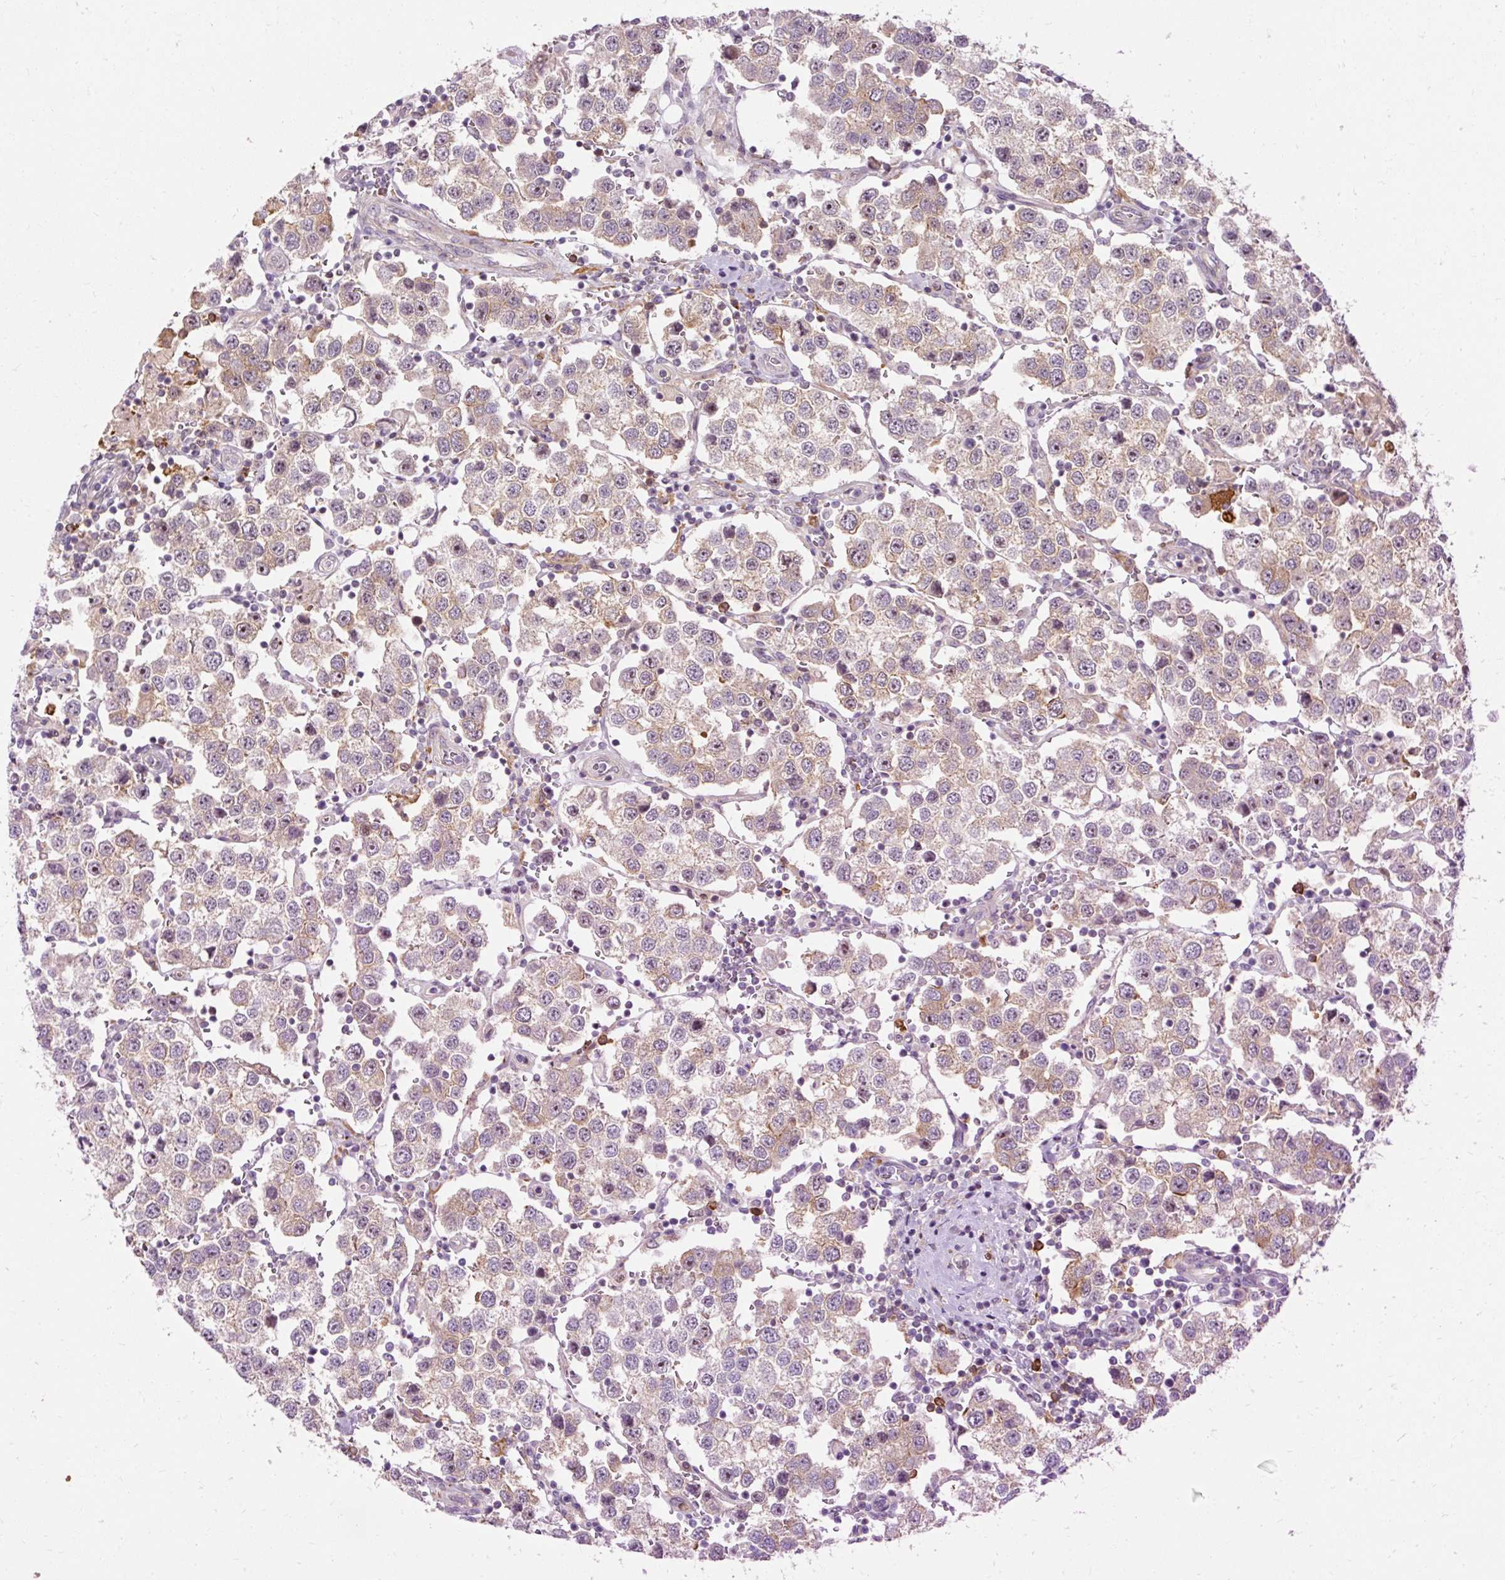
{"staining": {"intensity": "weak", "quantity": "25%-75%", "location": "cytoplasmic/membranous"}, "tissue": "testis cancer", "cell_type": "Tumor cells", "image_type": "cancer", "snomed": [{"axis": "morphology", "description": "Seminoma, NOS"}, {"axis": "topography", "description": "Testis"}], "caption": "Weak cytoplasmic/membranous expression for a protein is appreciated in approximately 25%-75% of tumor cells of seminoma (testis) using immunohistochemistry (IHC).", "gene": "CEBPZ", "patient": {"sex": "male", "age": 37}}